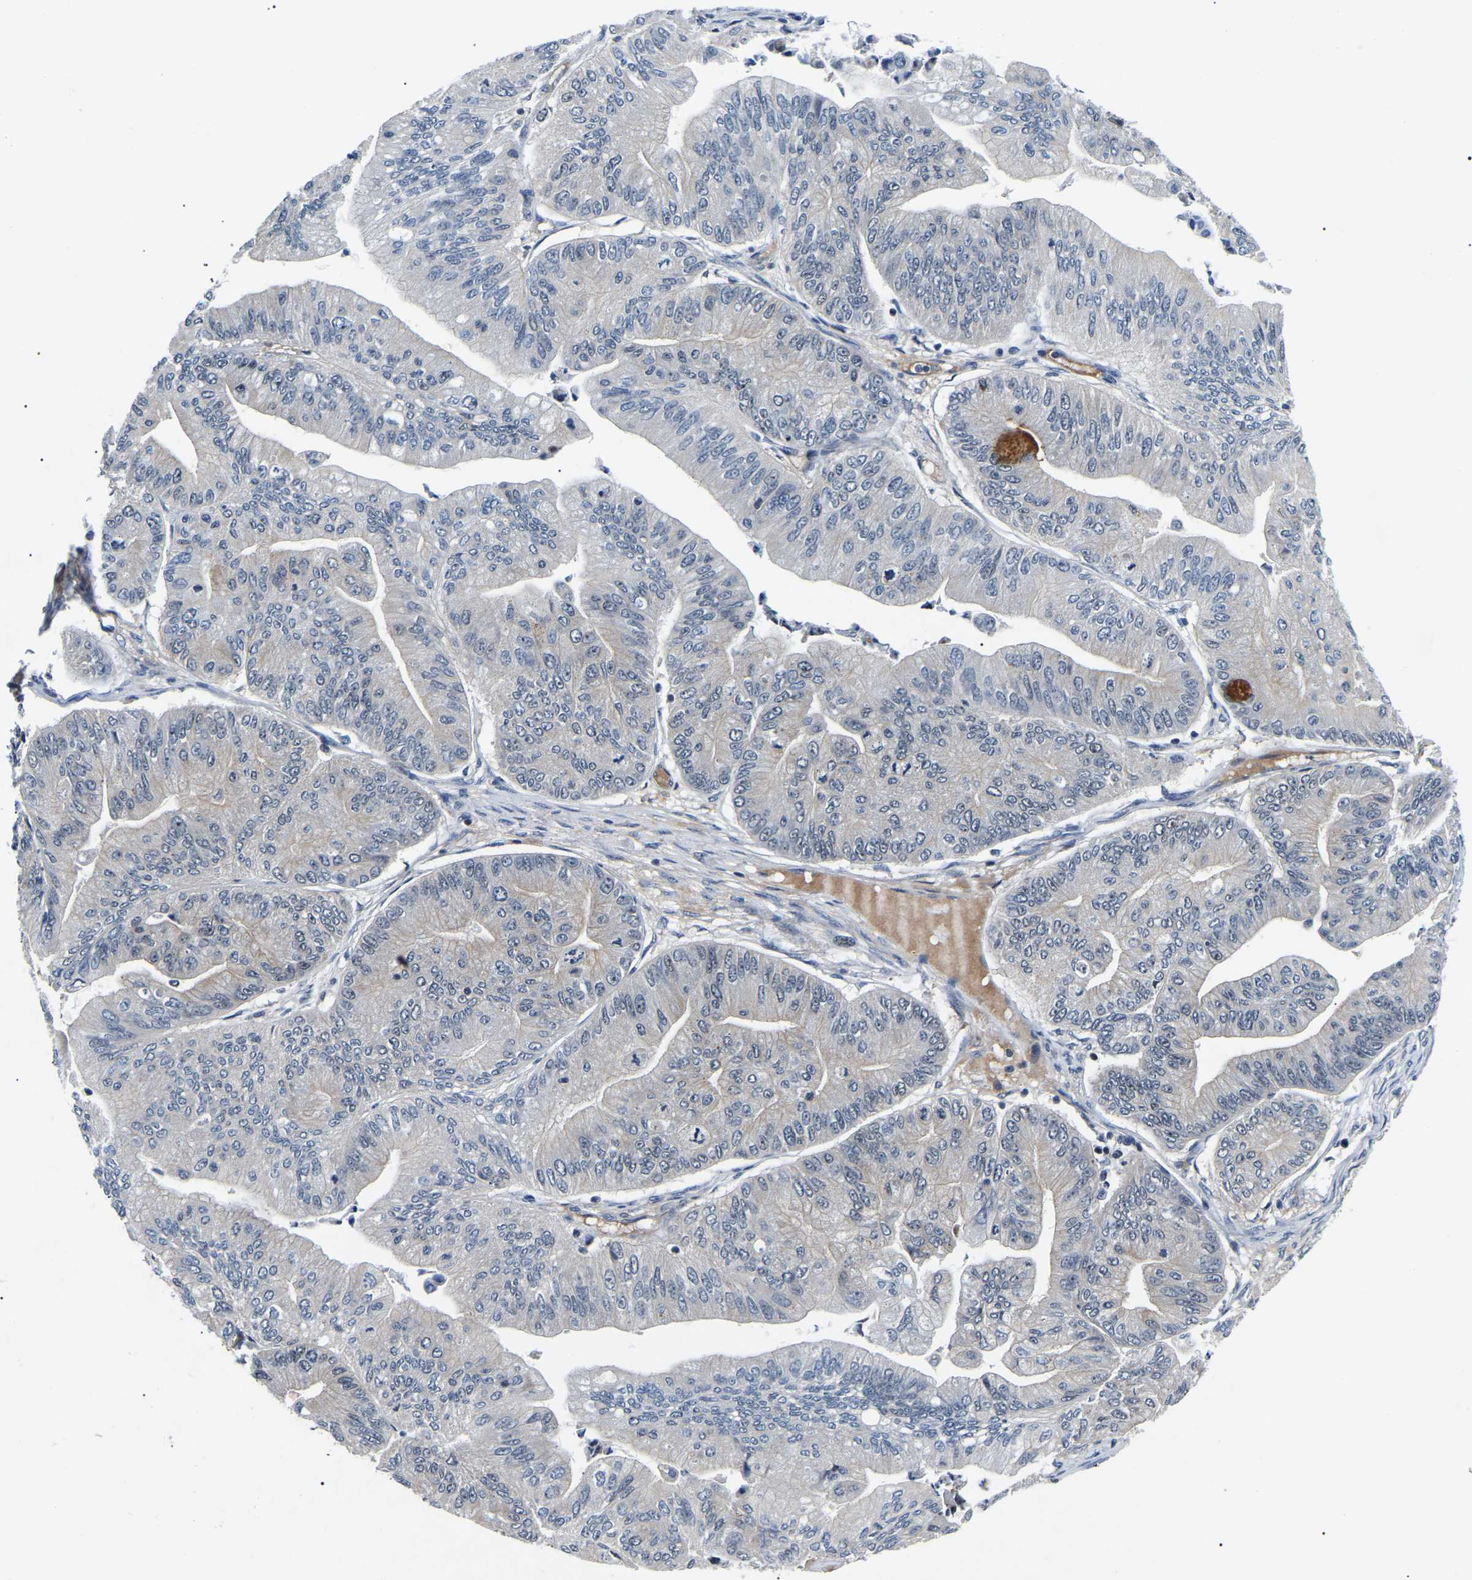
{"staining": {"intensity": "strong", "quantity": "<25%", "location": "cytoplasmic/membranous"}, "tissue": "ovarian cancer", "cell_type": "Tumor cells", "image_type": "cancer", "snomed": [{"axis": "morphology", "description": "Cystadenocarcinoma, mucinous, NOS"}, {"axis": "topography", "description": "Ovary"}], "caption": "Immunohistochemical staining of ovarian cancer demonstrates medium levels of strong cytoplasmic/membranous protein positivity in about <25% of tumor cells.", "gene": "RRP1B", "patient": {"sex": "female", "age": 61}}